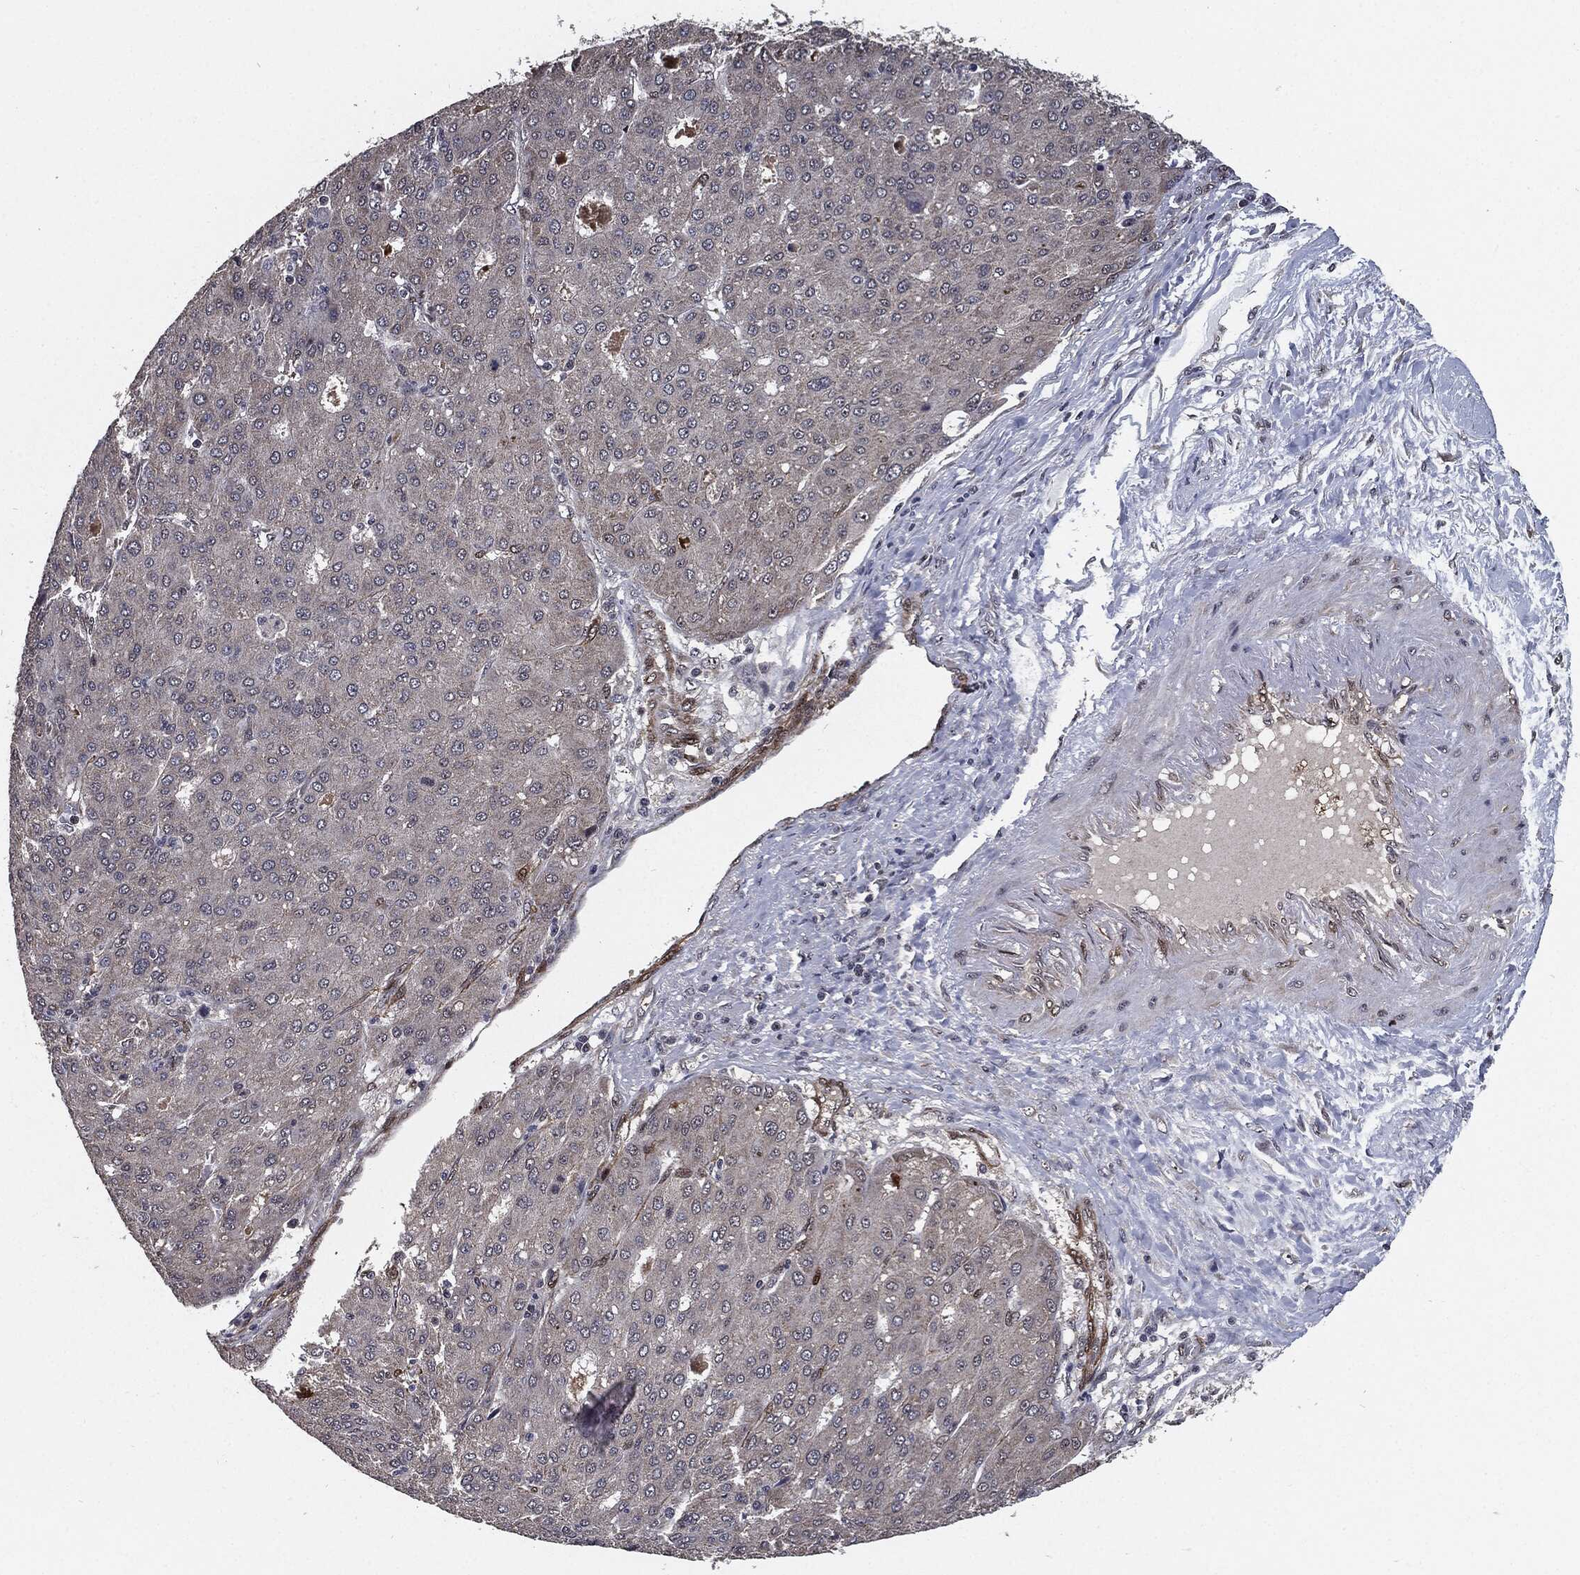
{"staining": {"intensity": "negative", "quantity": "none", "location": "none"}, "tissue": "liver cancer", "cell_type": "Tumor cells", "image_type": "cancer", "snomed": [{"axis": "morphology", "description": "Carcinoma, Hepatocellular, NOS"}, {"axis": "topography", "description": "Liver"}], "caption": "Immunohistochemistry (IHC) of liver cancer (hepatocellular carcinoma) exhibits no staining in tumor cells.", "gene": "PTPA", "patient": {"sex": "male", "age": 65}}